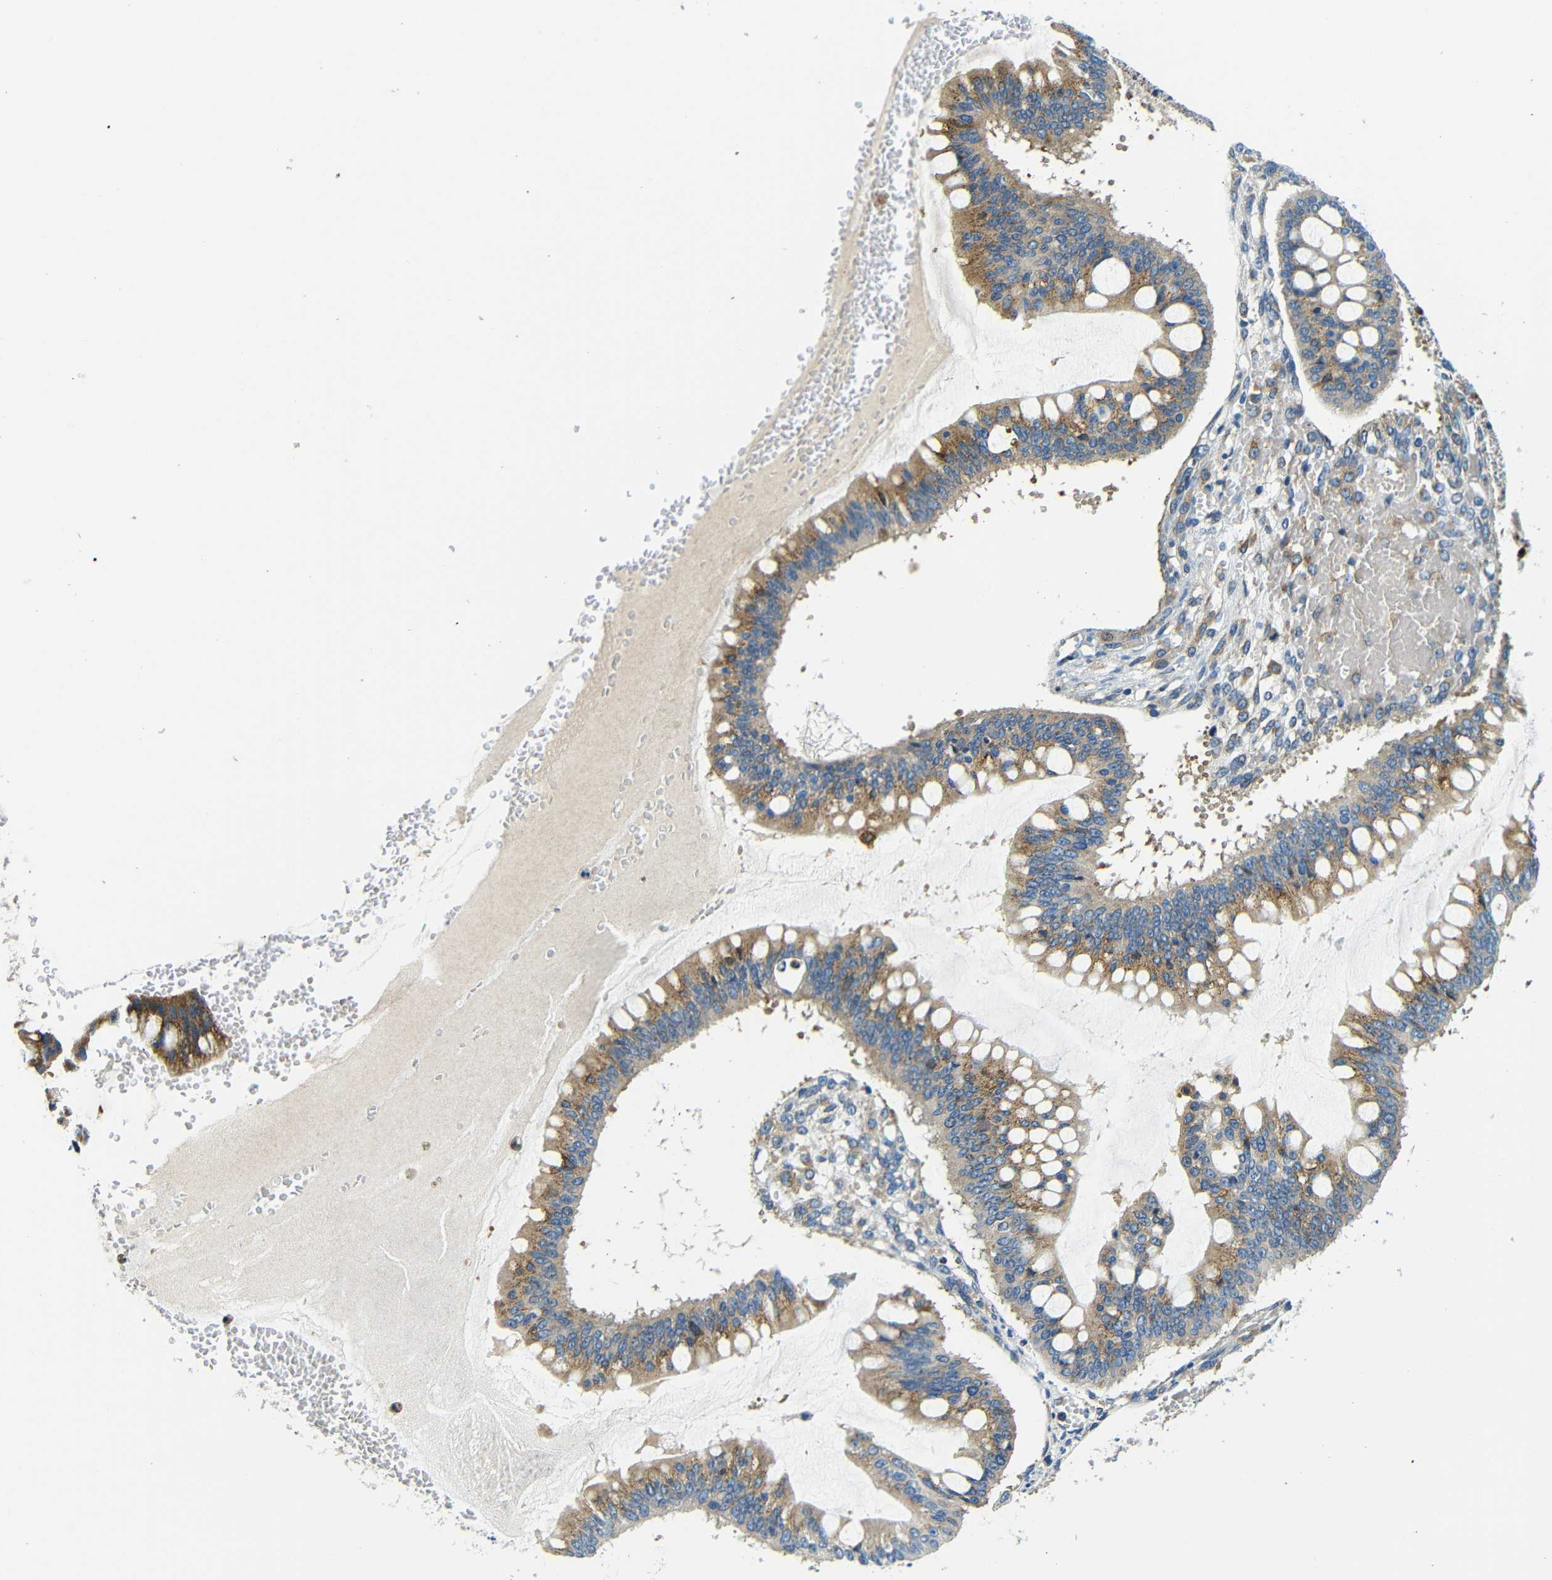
{"staining": {"intensity": "moderate", "quantity": ">75%", "location": "cytoplasmic/membranous"}, "tissue": "ovarian cancer", "cell_type": "Tumor cells", "image_type": "cancer", "snomed": [{"axis": "morphology", "description": "Cystadenocarcinoma, mucinous, NOS"}, {"axis": "topography", "description": "Ovary"}], "caption": "The immunohistochemical stain labels moderate cytoplasmic/membranous positivity in tumor cells of ovarian cancer (mucinous cystadenocarcinoma) tissue. The protein of interest is shown in brown color, while the nuclei are stained blue.", "gene": "USO1", "patient": {"sex": "female", "age": 73}}